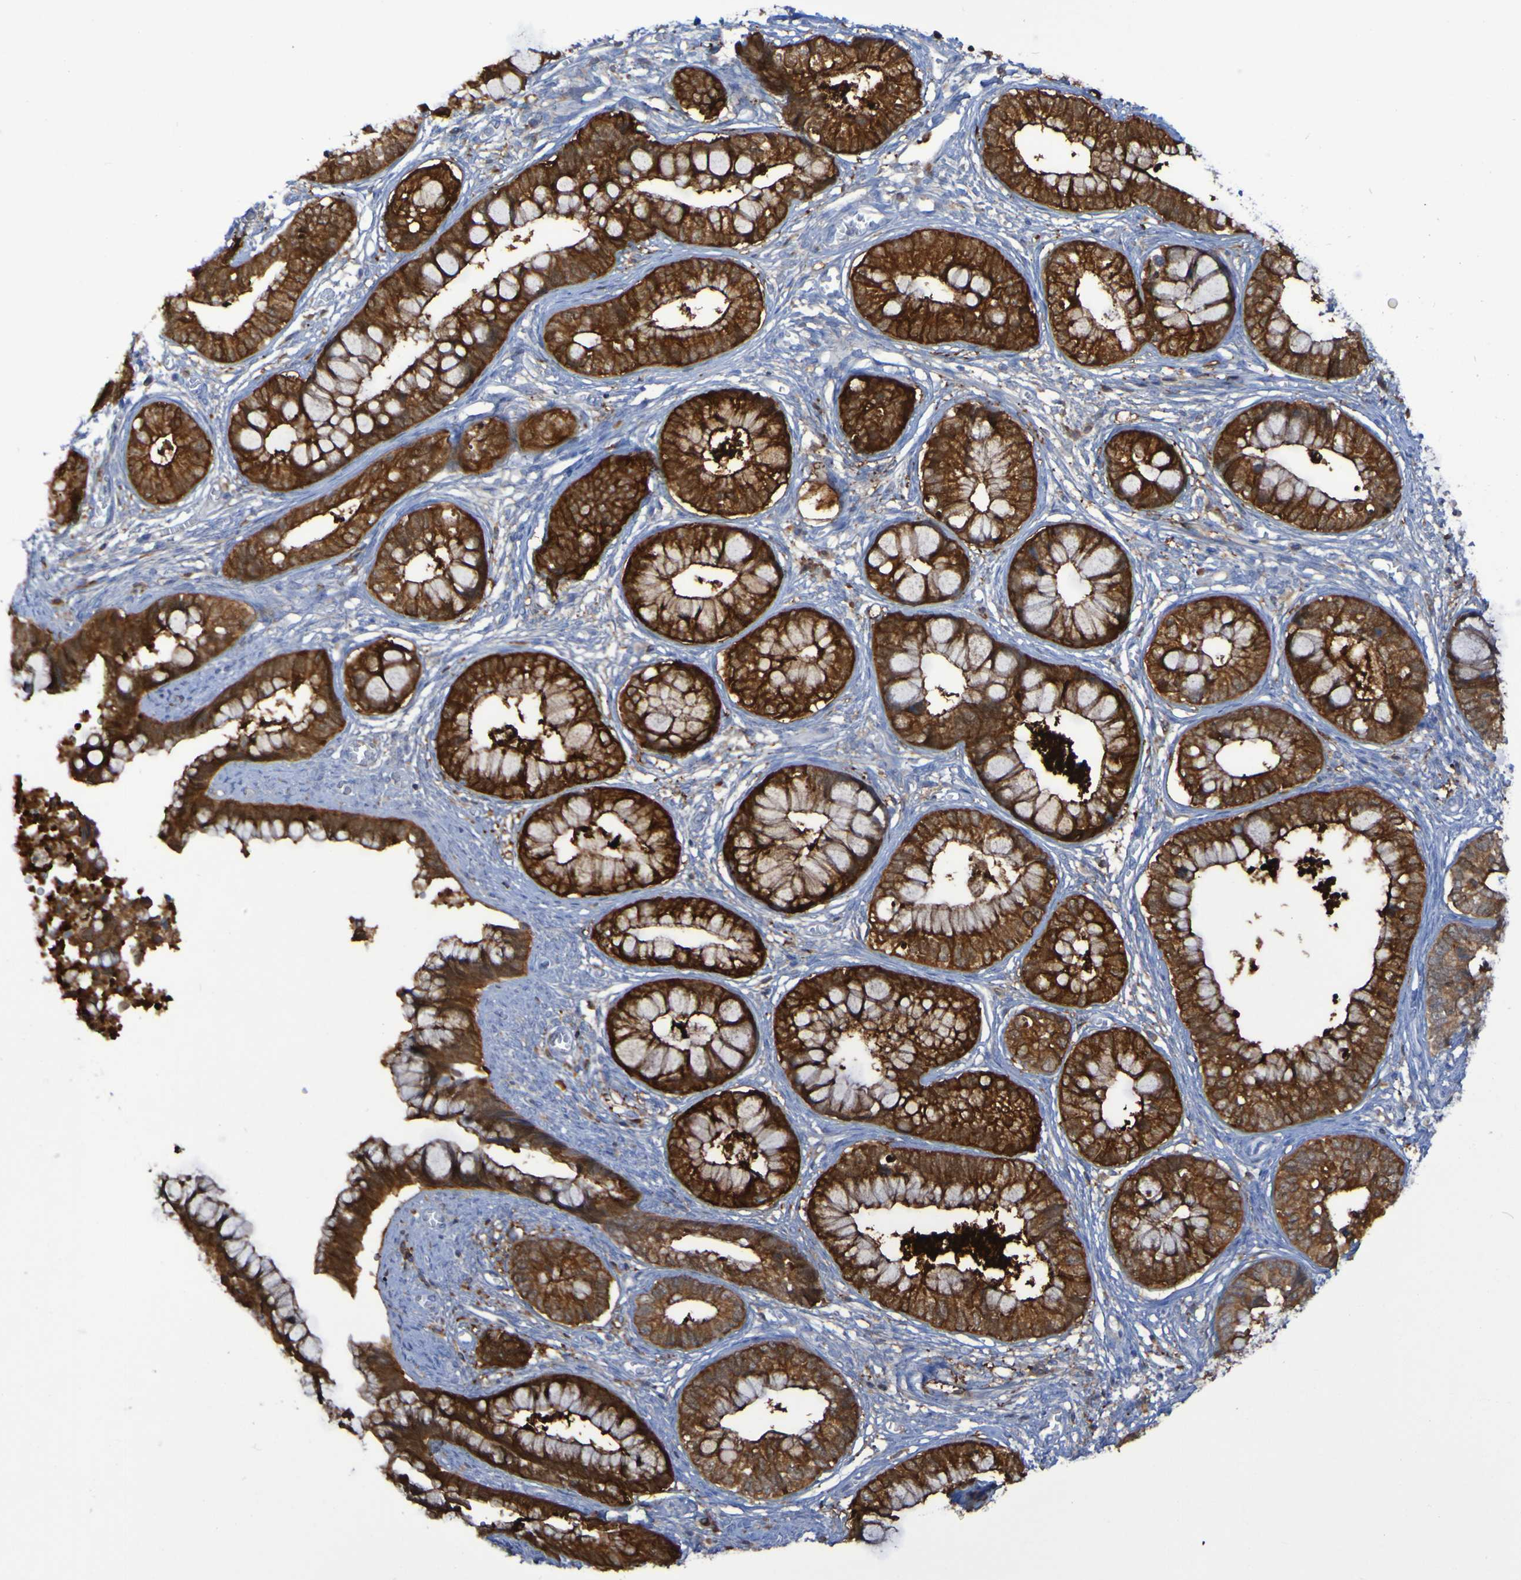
{"staining": {"intensity": "strong", "quantity": ">75%", "location": "cytoplasmic/membranous"}, "tissue": "cervical cancer", "cell_type": "Tumor cells", "image_type": "cancer", "snomed": [{"axis": "morphology", "description": "Adenocarcinoma, NOS"}, {"axis": "topography", "description": "Cervix"}], "caption": "Protein staining of cervical cancer tissue shows strong cytoplasmic/membranous positivity in about >75% of tumor cells.", "gene": "MPPE1", "patient": {"sex": "female", "age": 44}}